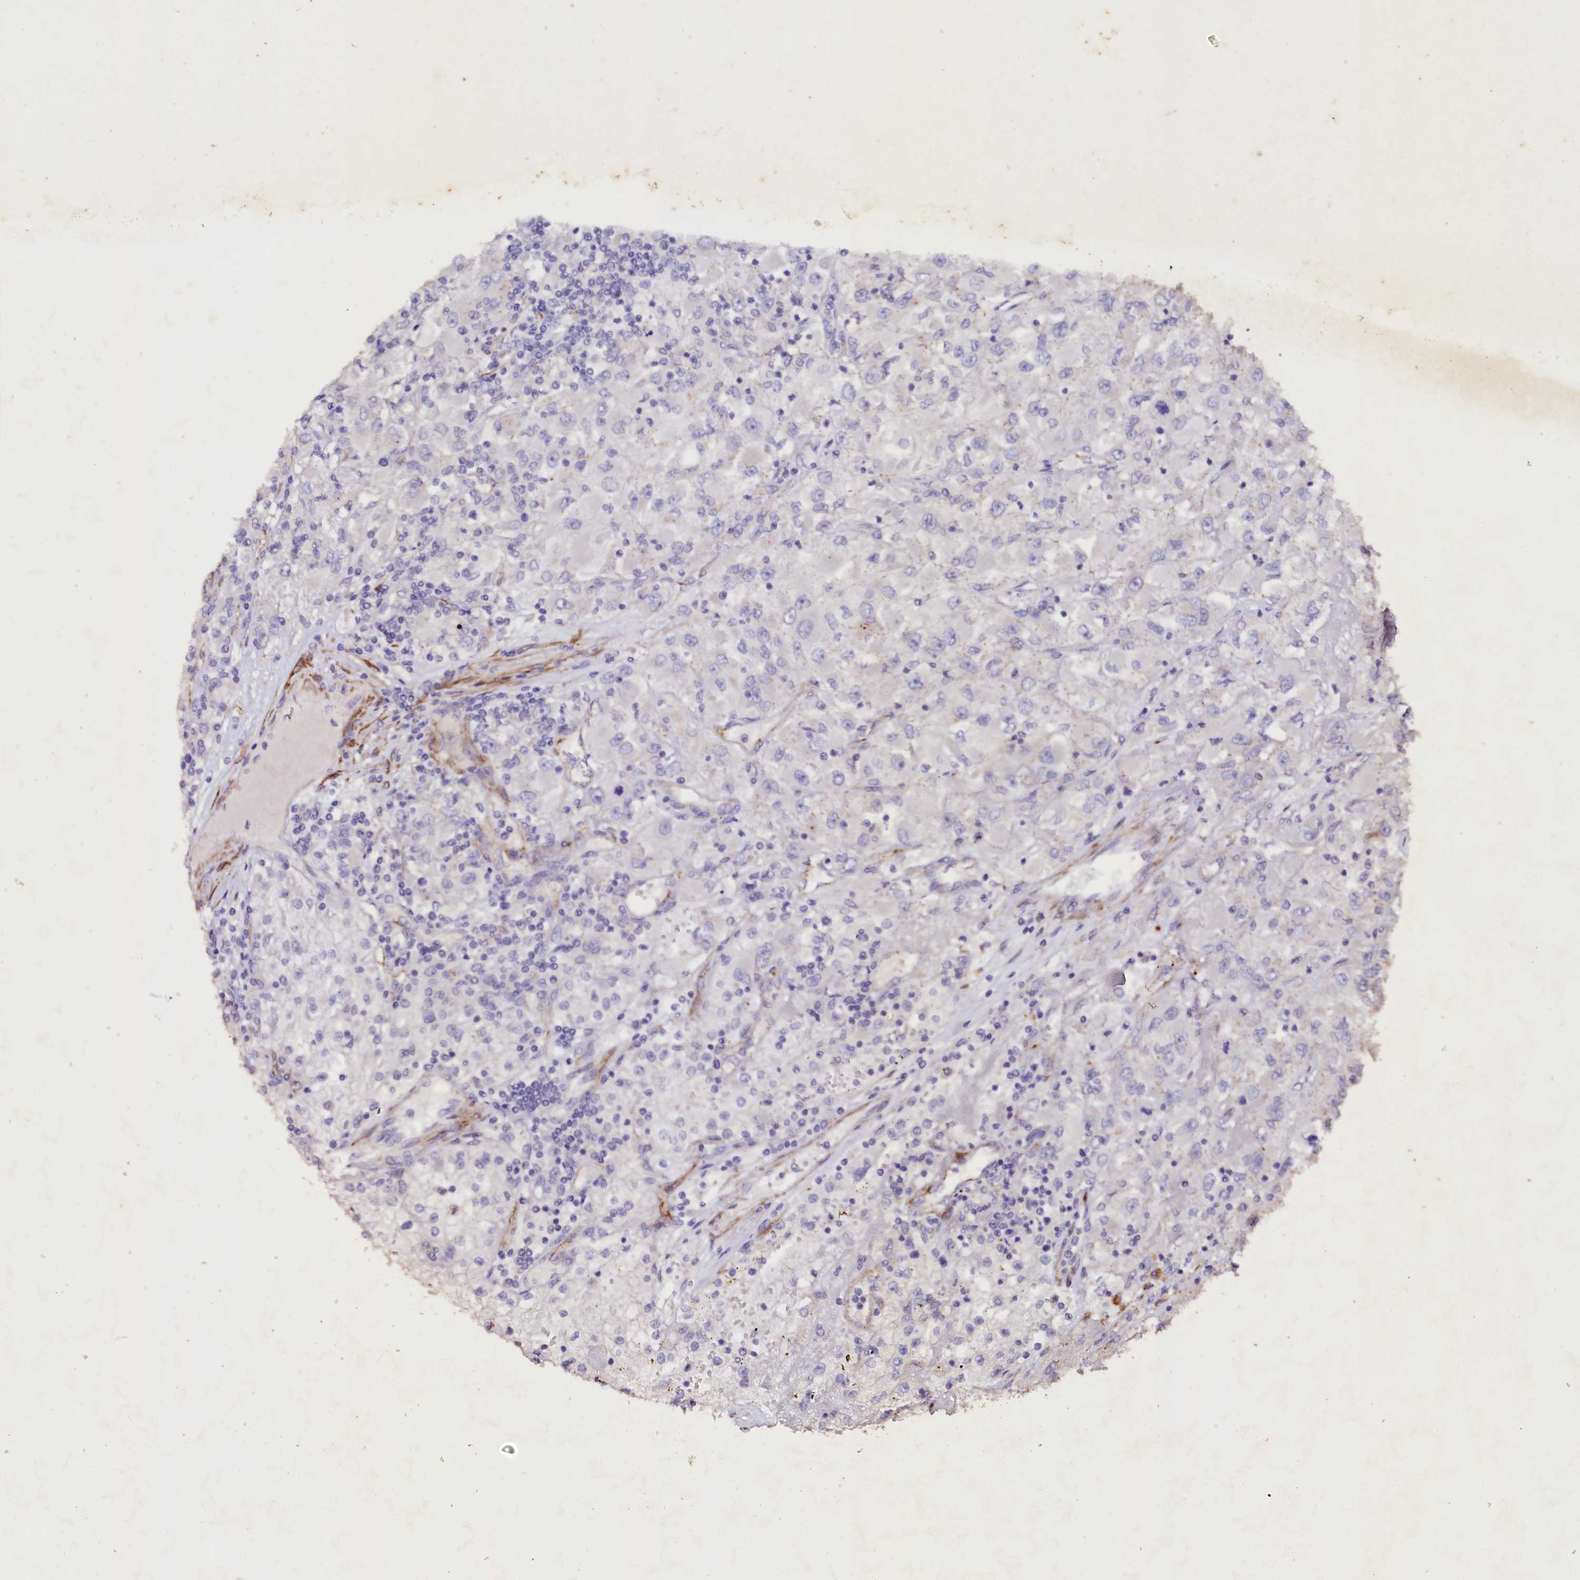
{"staining": {"intensity": "negative", "quantity": "none", "location": "none"}, "tissue": "renal cancer", "cell_type": "Tumor cells", "image_type": "cancer", "snomed": [{"axis": "morphology", "description": "Adenocarcinoma, NOS"}, {"axis": "topography", "description": "Kidney"}], "caption": "Tumor cells are negative for brown protein staining in renal cancer (adenocarcinoma).", "gene": "VPS36", "patient": {"sex": "female", "age": 52}}